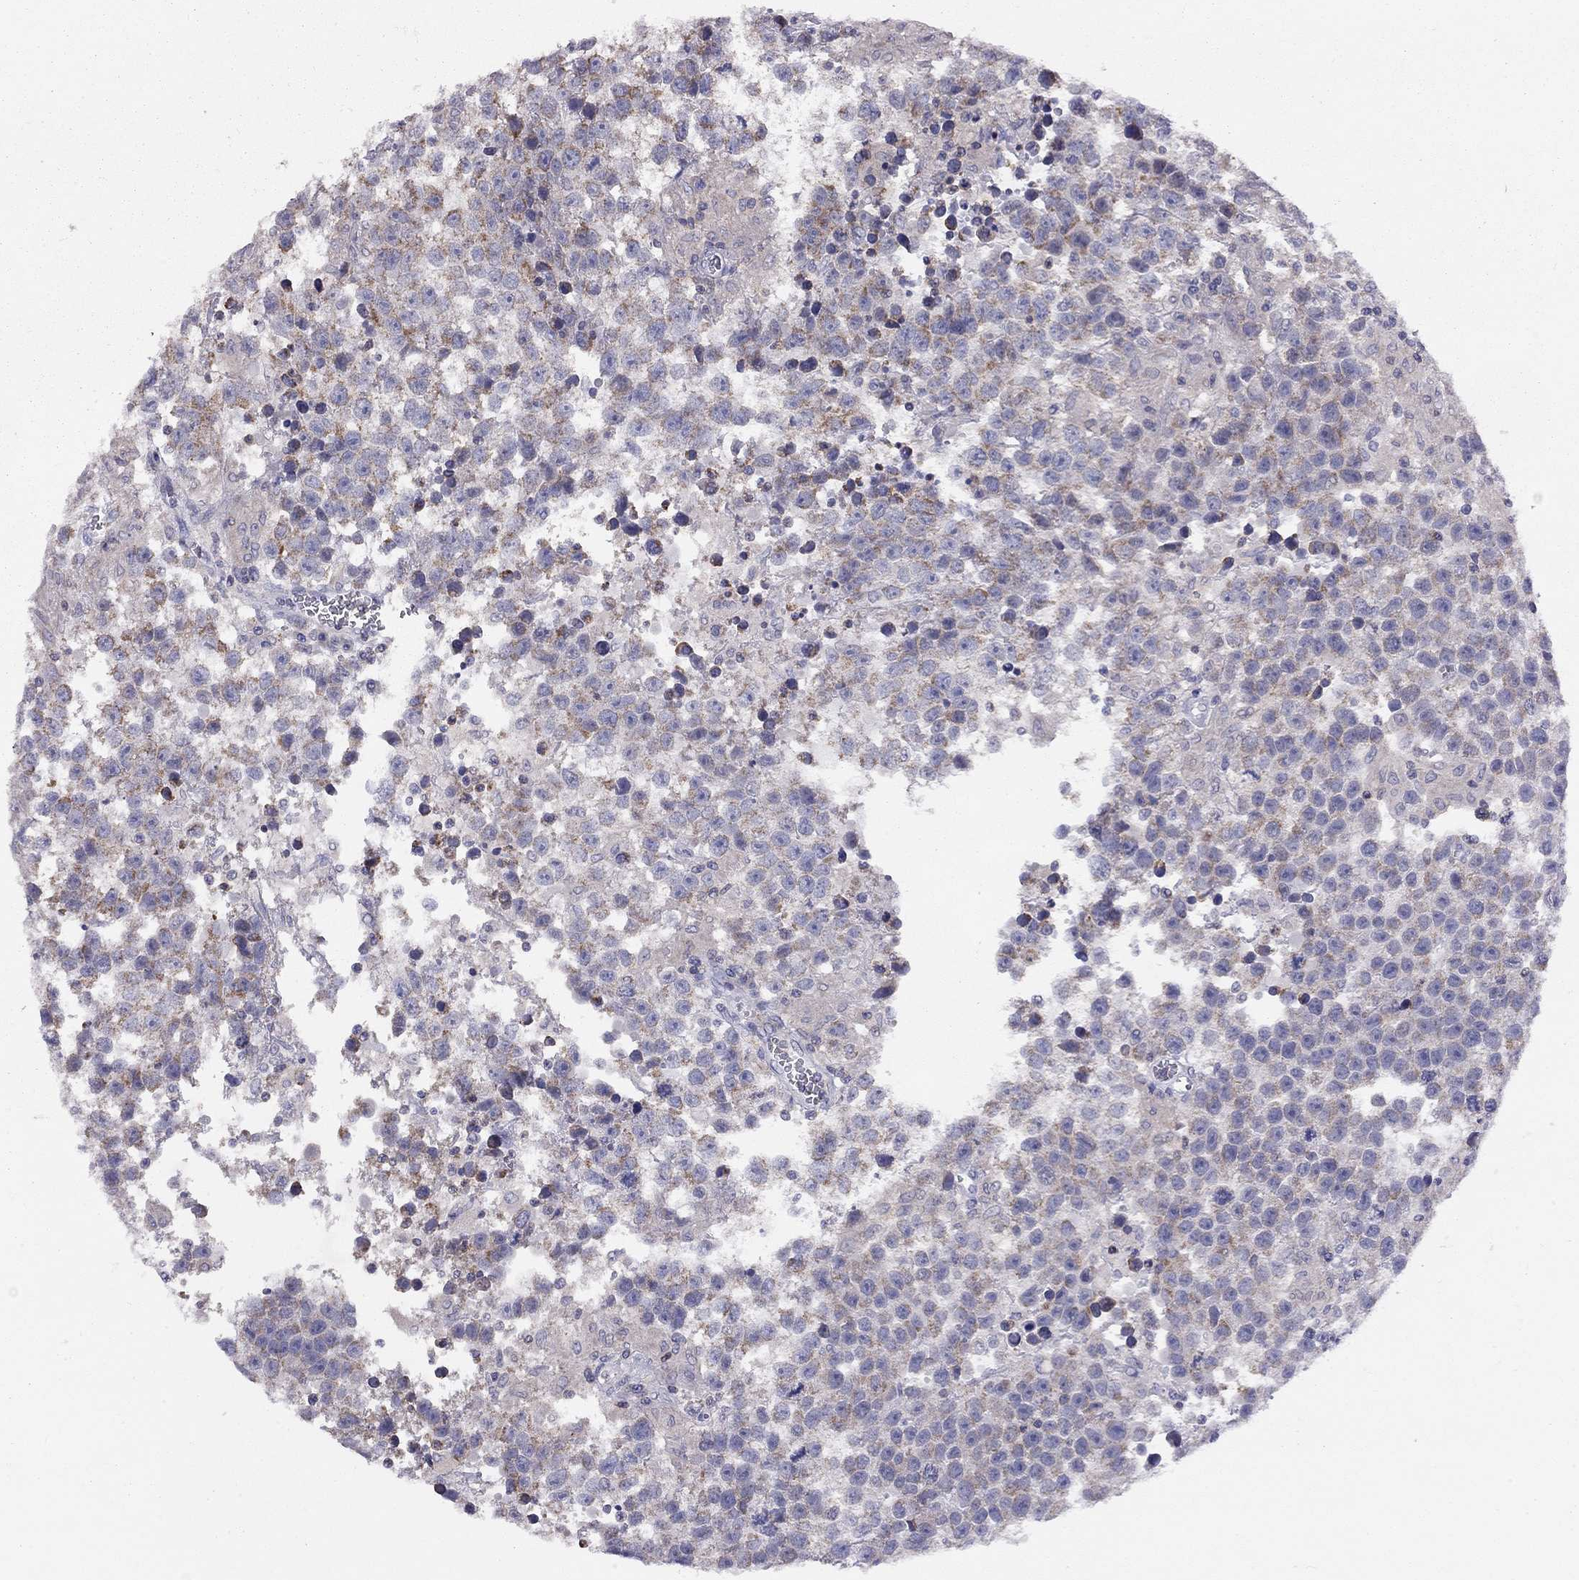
{"staining": {"intensity": "weak", "quantity": "<25%", "location": "cytoplasmic/membranous"}, "tissue": "testis cancer", "cell_type": "Tumor cells", "image_type": "cancer", "snomed": [{"axis": "morphology", "description": "Seminoma, NOS"}, {"axis": "topography", "description": "Testis"}], "caption": "Tumor cells are negative for protein expression in human seminoma (testis). The staining is performed using DAB (3,3'-diaminobenzidine) brown chromogen with nuclei counter-stained in using hematoxylin.", "gene": "CITED1", "patient": {"sex": "male", "age": 43}}